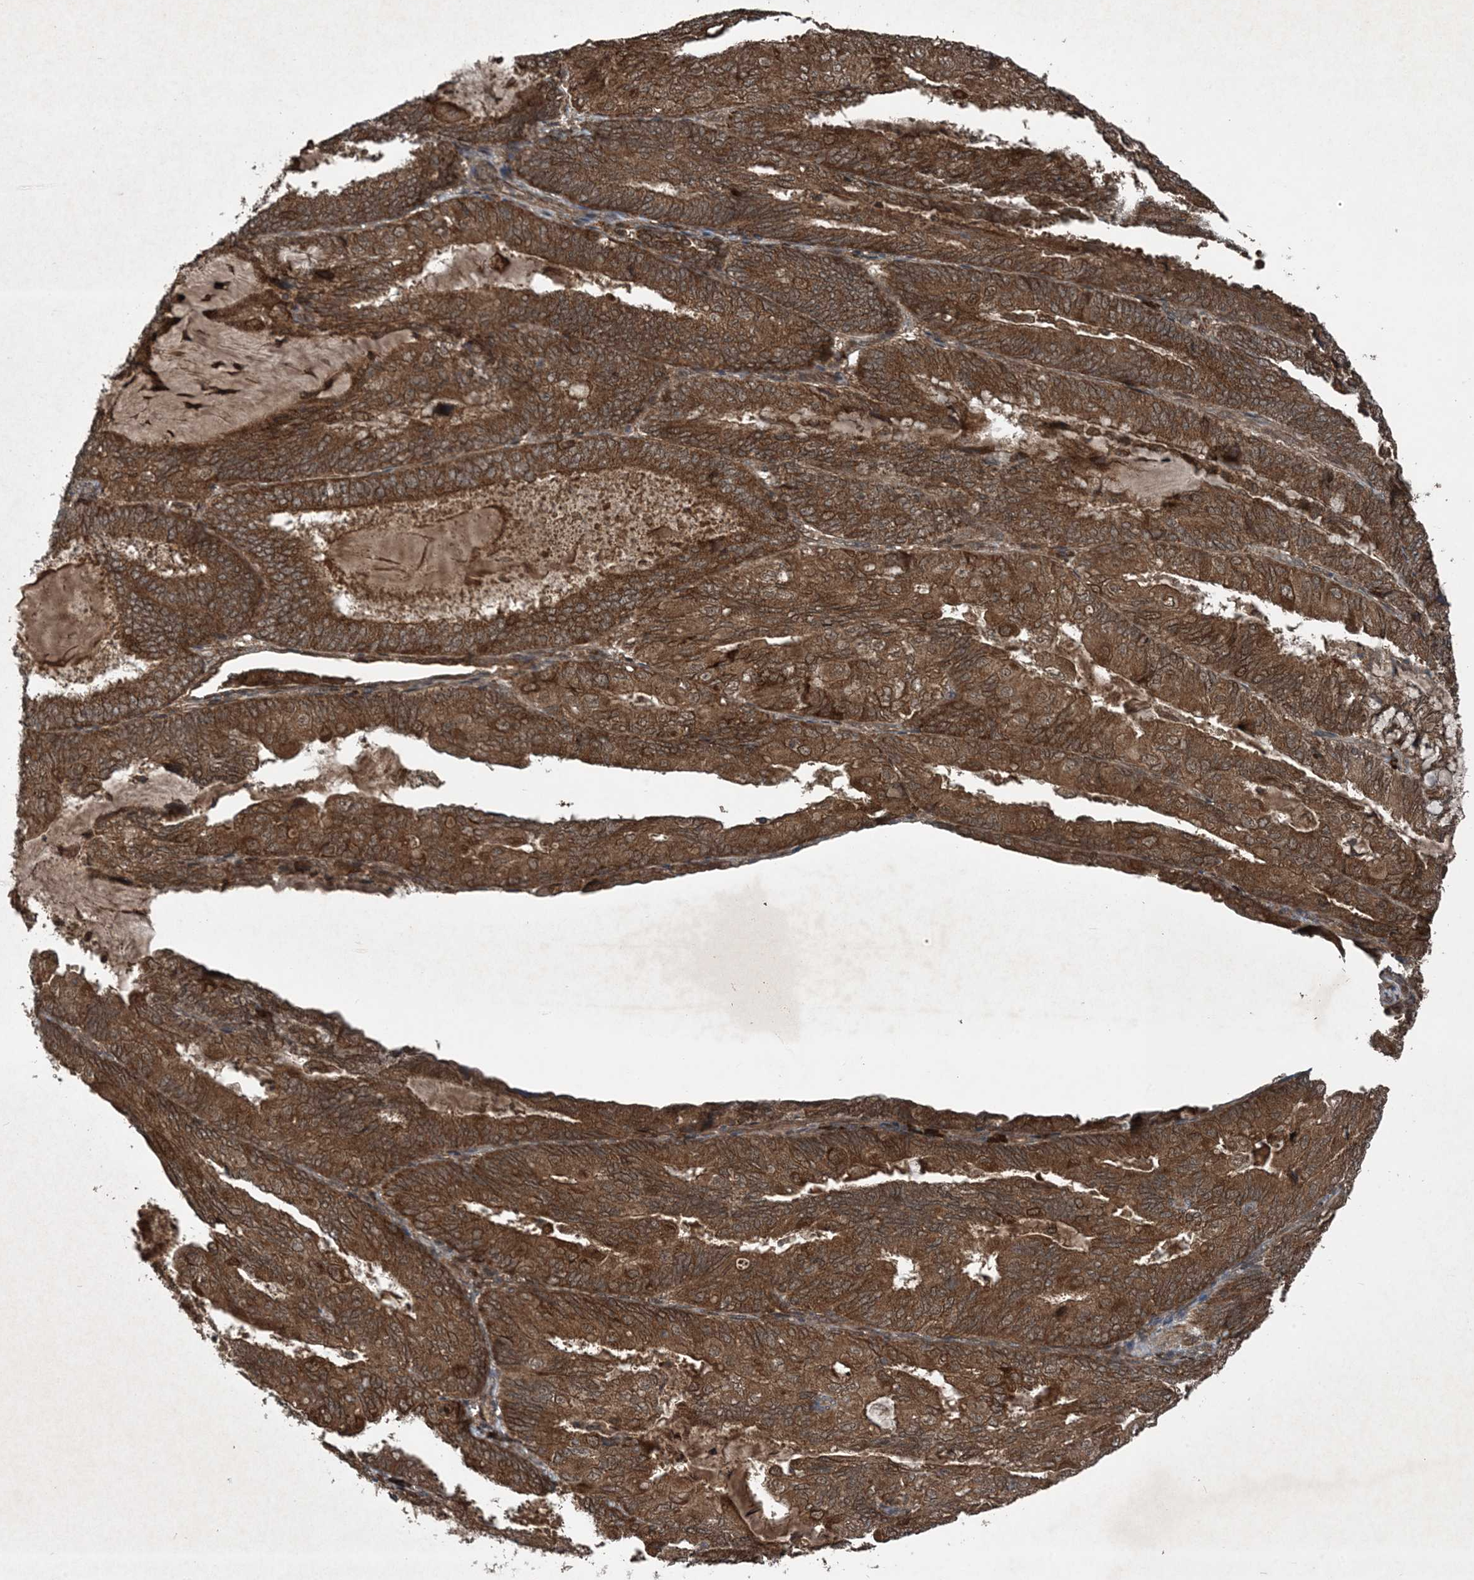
{"staining": {"intensity": "strong", "quantity": ">75%", "location": "cytoplasmic/membranous"}, "tissue": "endometrial cancer", "cell_type": "Tumor cells", "image_type": "cancer", "snomed": [{"axis": "morphology", "description": "Adenocarcinoma, NOS"}, {"axis": "topography", "description": "Endometrium"}], "caption": "An image of human endometrial cancer stained for a protein reveals strong cytoplasmic/membranous brown staining in tumor cells. The staining is performed using DAB (3,3'-diaminobenzidine) brown chromogen to label protein expression. The nuclei are counter-stained blue using hematoxylin.", "gene": "GNG5", "patient": {"sex": "female", "age": 81}}